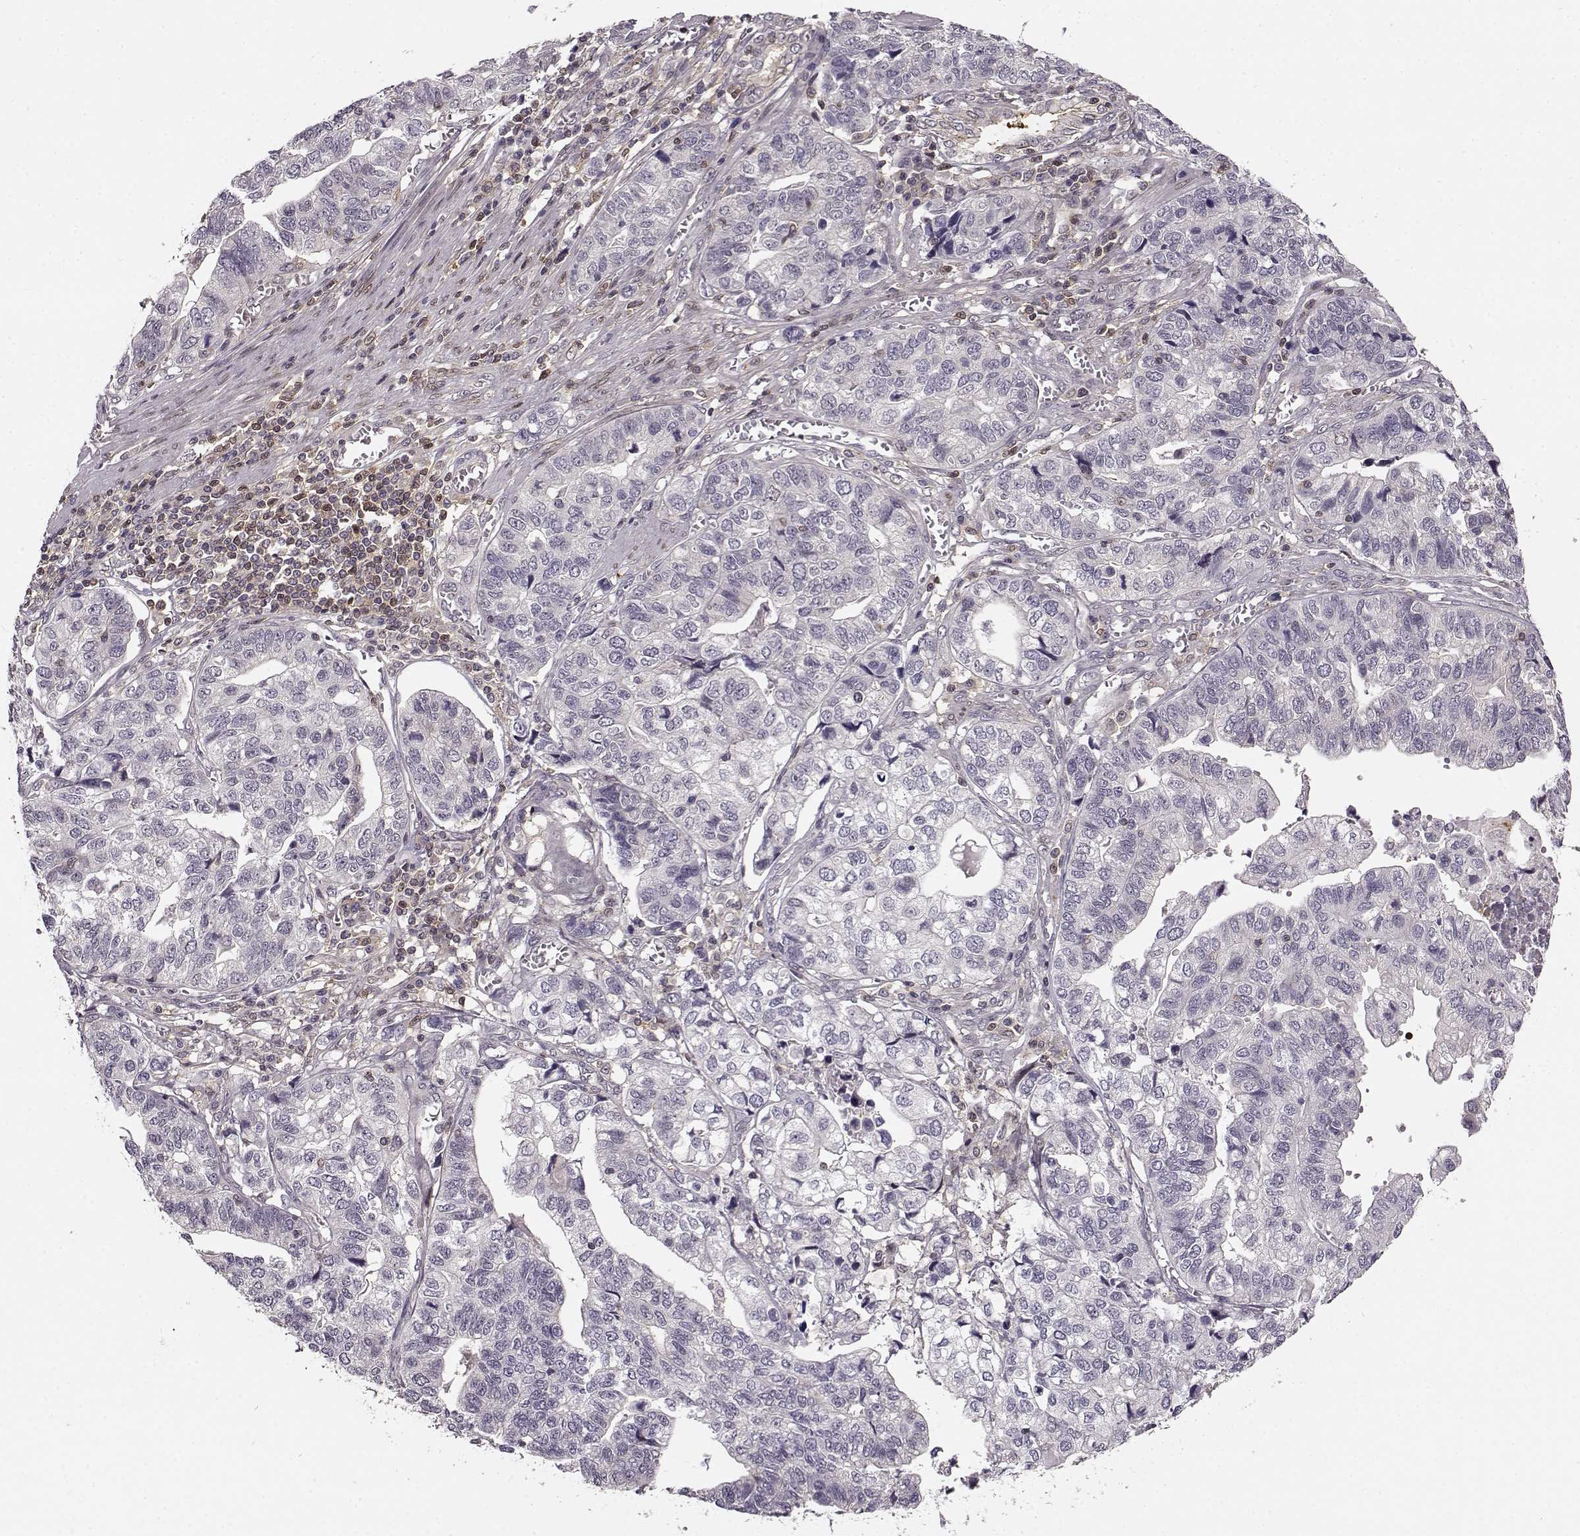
{"staining": {"intensity": "negative", "quantity": "none", "location": "none"}, "tissue": "stomach cancer", "cell_type": "Tumor cells", "image_type": "cancer", "snomed": [{"axis": "morphology", "description": "Adenocarcinoma, NOS"}, {"axis": "topography", "description": "Stomach, upper"}], "caption": "An image of stomach adenocarcinoma stained for a protein exhibits no brown staining in tumor cells.", "gene": "MFSD1", "patient": {"sex": "female", "age": 67}}